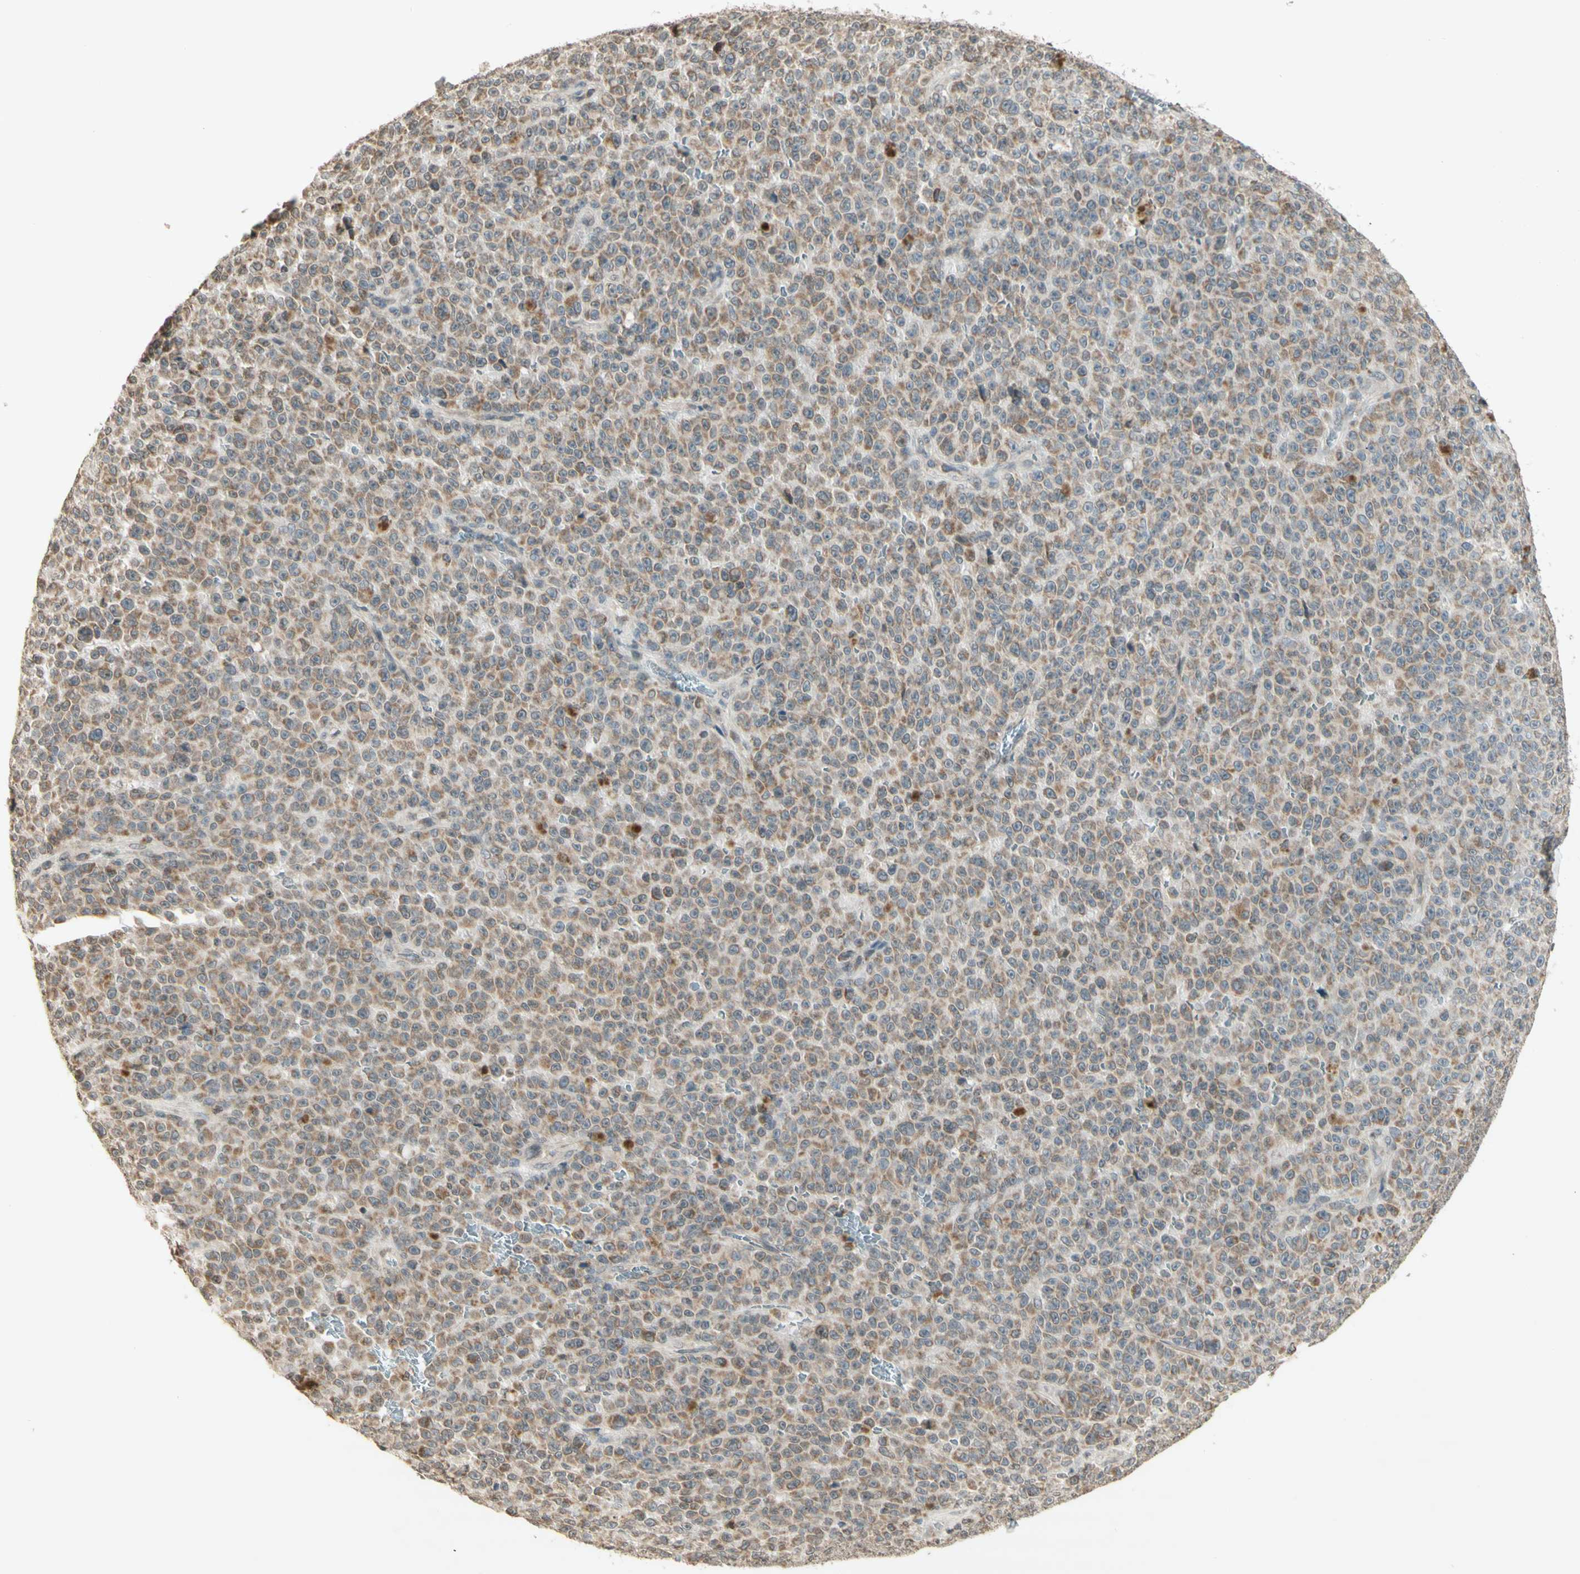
{"staining": {"intensity": "weak", "quantity": ">75%", "location": "cytoplasmic/membranous"}, "tissue": "melanoma", "cell_type": "Tumor cells", "image_type": "cancer", "snomed": [{"axis": "morphology", "description": "Malignant melanoma, NOS"}, {"axis": "topography", "description": "Skin"}], "caption": "Immunohistochemistry (IHC) histopathology image of neoplastic tissue: malignant melanoma stained using immunohistochemistry (IHC) shows low levels of weak protein expression localized specifically in the cytoplasmic/membranous of tumor cells, appearing as a cytoplasmic/membranous brown color.", "gene": "CCNI", "patient": {"sex": "female", "age": 82}}